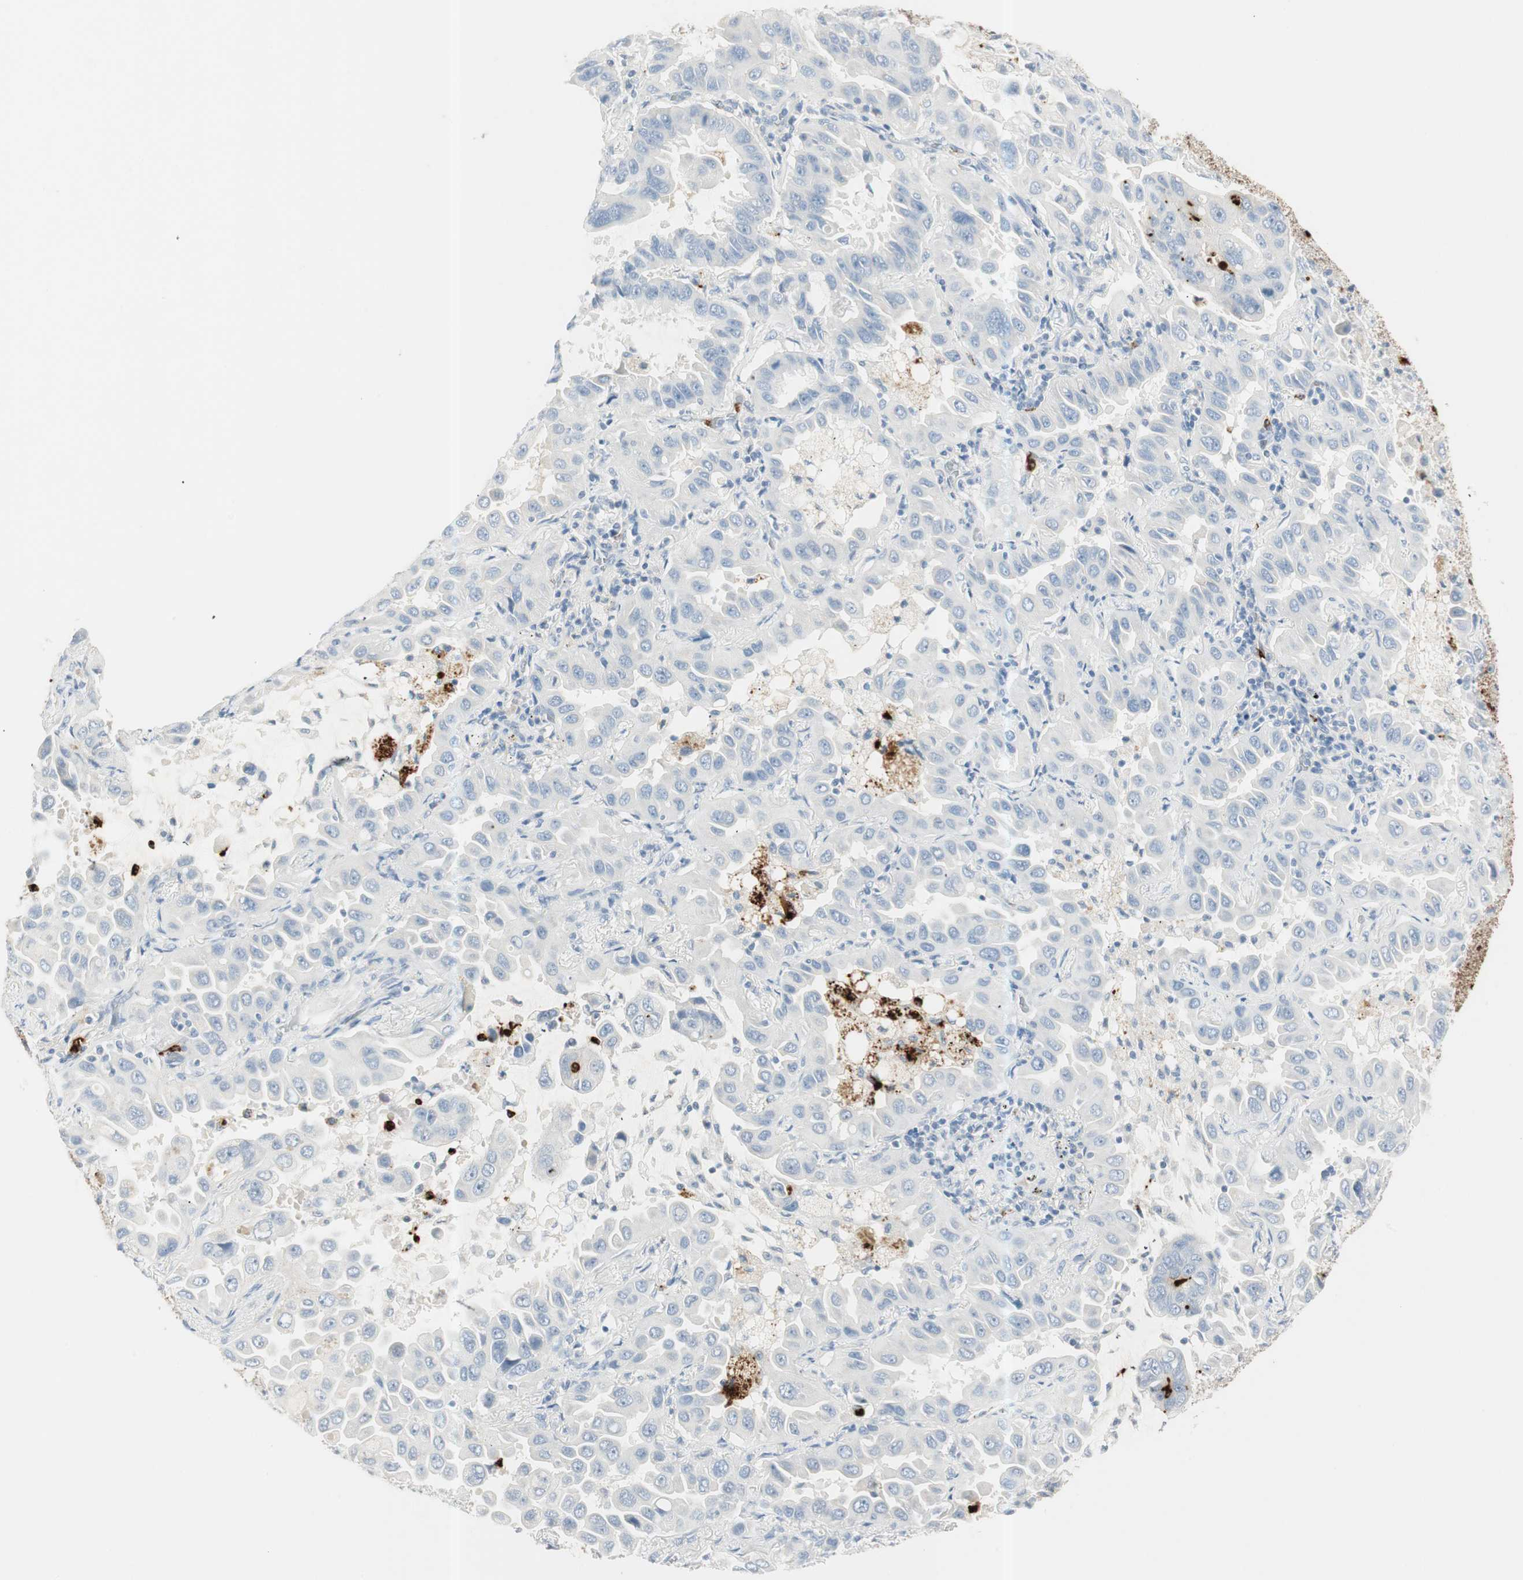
{"staining": {"intensity": "negative", "quantity": "none", "location": "none"}, "tissue": "lung cancer", "cell_type": "Tumor cells", "image_type": "cancer", "snomed": [{"axis": "morphology", "description": "Adenocarcinoma, NOS"}, {"axis": "topography", "description": "Lung"}], "caption": "A histopathology image of human lung cancer (adenocarcinoma) is negative for staining in tumor cells. (Brightfield microscopy of DAB (3,3'-diaminobenzidine) immunohistochemistry at high magnification).", "gene": "PRTN3", "patient": {"sex": "male", "age": 64}}